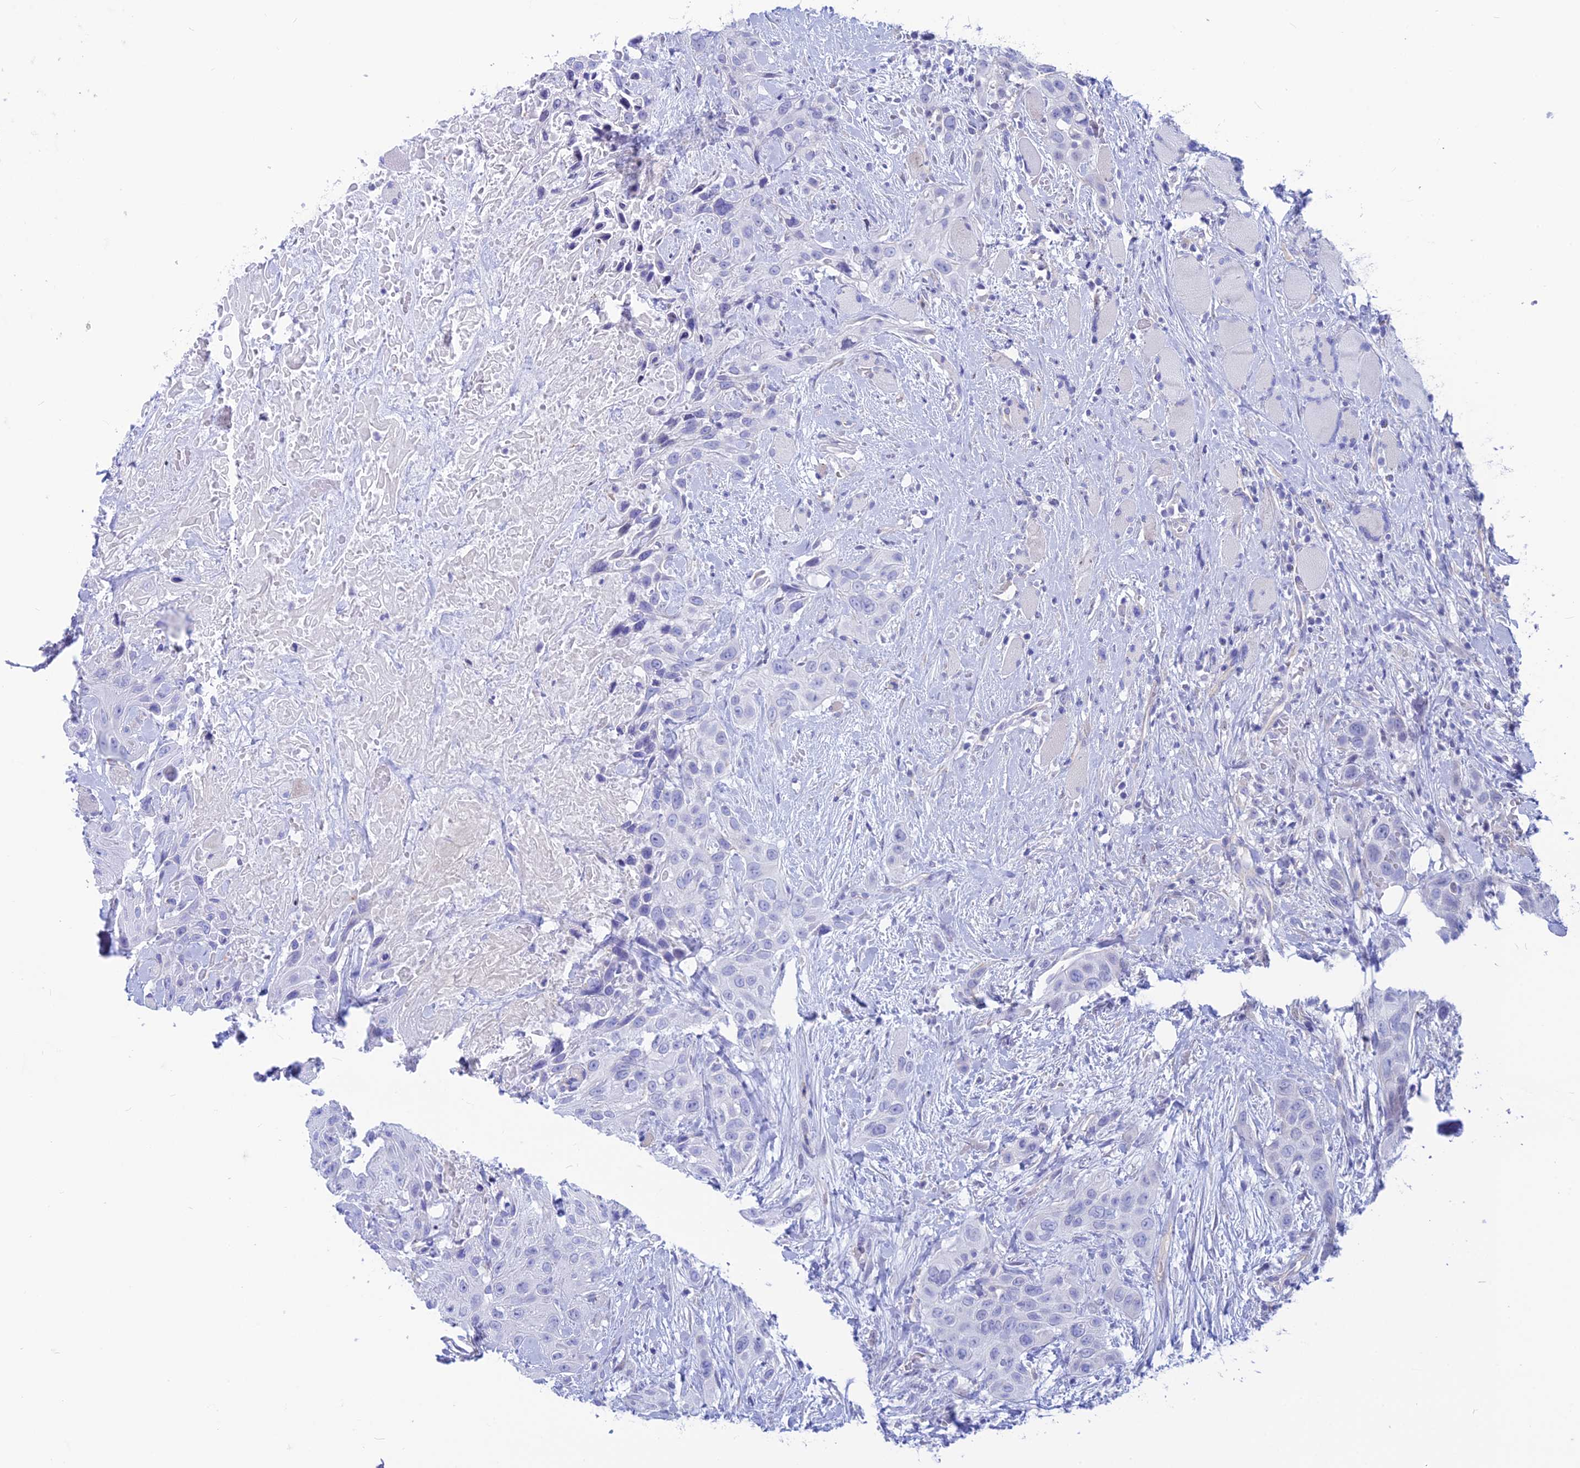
{"staining": {"intensity": "negative", "quantity": "none", "location": "none"}, "tissue": "head and neck cancer", "cell_type": "Tumor cells", "image_type": "cancer", "snomed": [{"axis": "morphology", "description": "Squamous cell carcinoma, NOS"}, {"axis": "topography", "description": "Head-Neck"}], "caption": "This is a photomicrograph of IHC staining of head and neck cancer (squamous cell carcinoma), which shows no staining in tumor cells. Nuclei are stained in blue.", "gene": "GNGT2", "patient": {"sex": "male", "age": 81}}